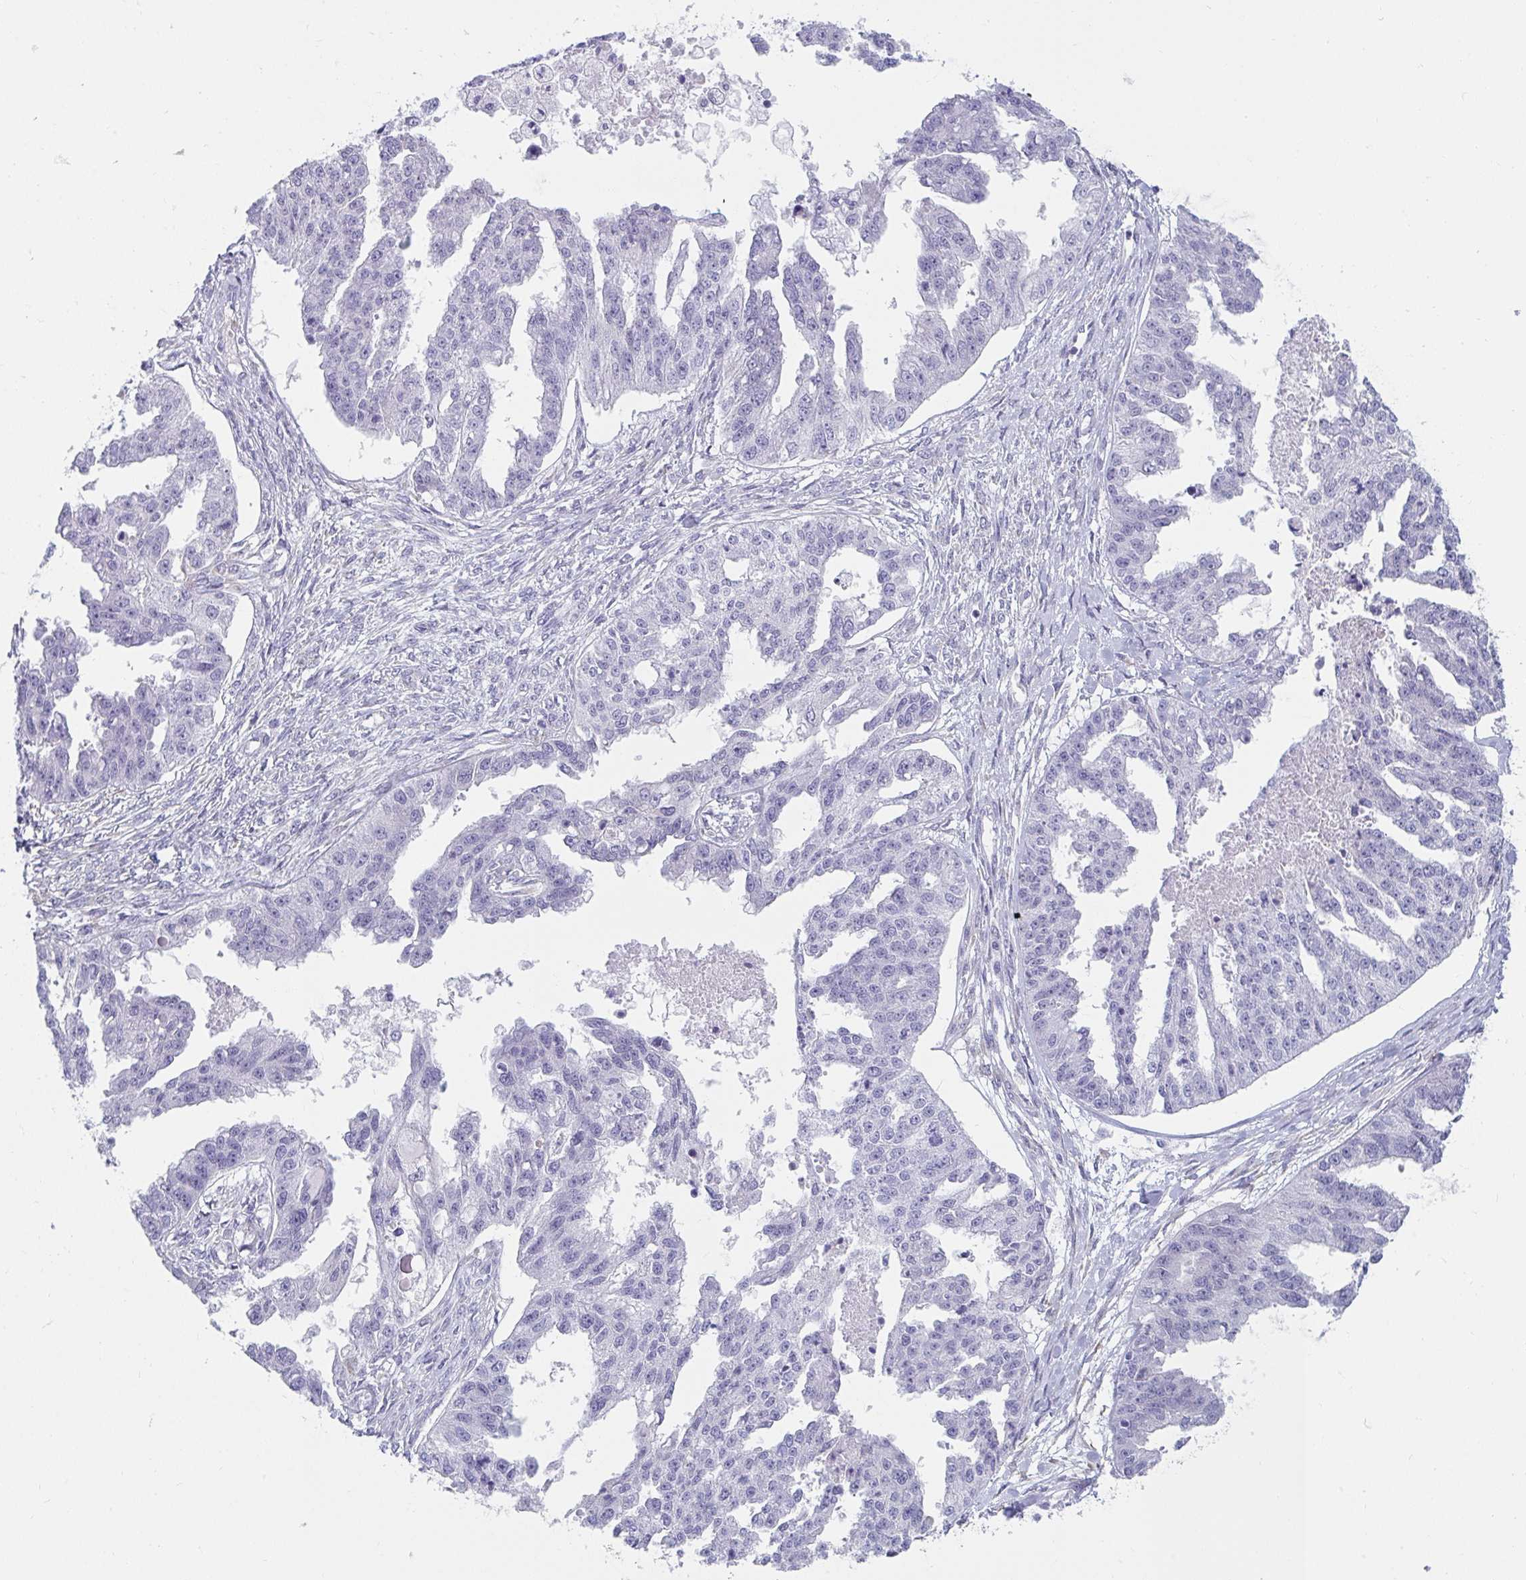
{"staining": {"intensity": "negative", "quantity": "none", "location": "none"}, "tissue": "ovarian cancer", "cell_type": "Tumor cells", "image_type": "cancer", "snomed": [{"axis": "morphology", "description": "Cystadenocarcinoma, serous, NOS"}, {"axis": "topography", "description": "Ovary"}], "caption": "This photomicrograph is of ovarian cancer (serous cystadenocarcinoma) stained with immunohistochemistry (IHC) to label a protein in brown with the nuclei are counter-stained blue. There is no staining in tumor cells.", "gene": "SHROOM1", "patient": {"sex": "female", "age": 58}}